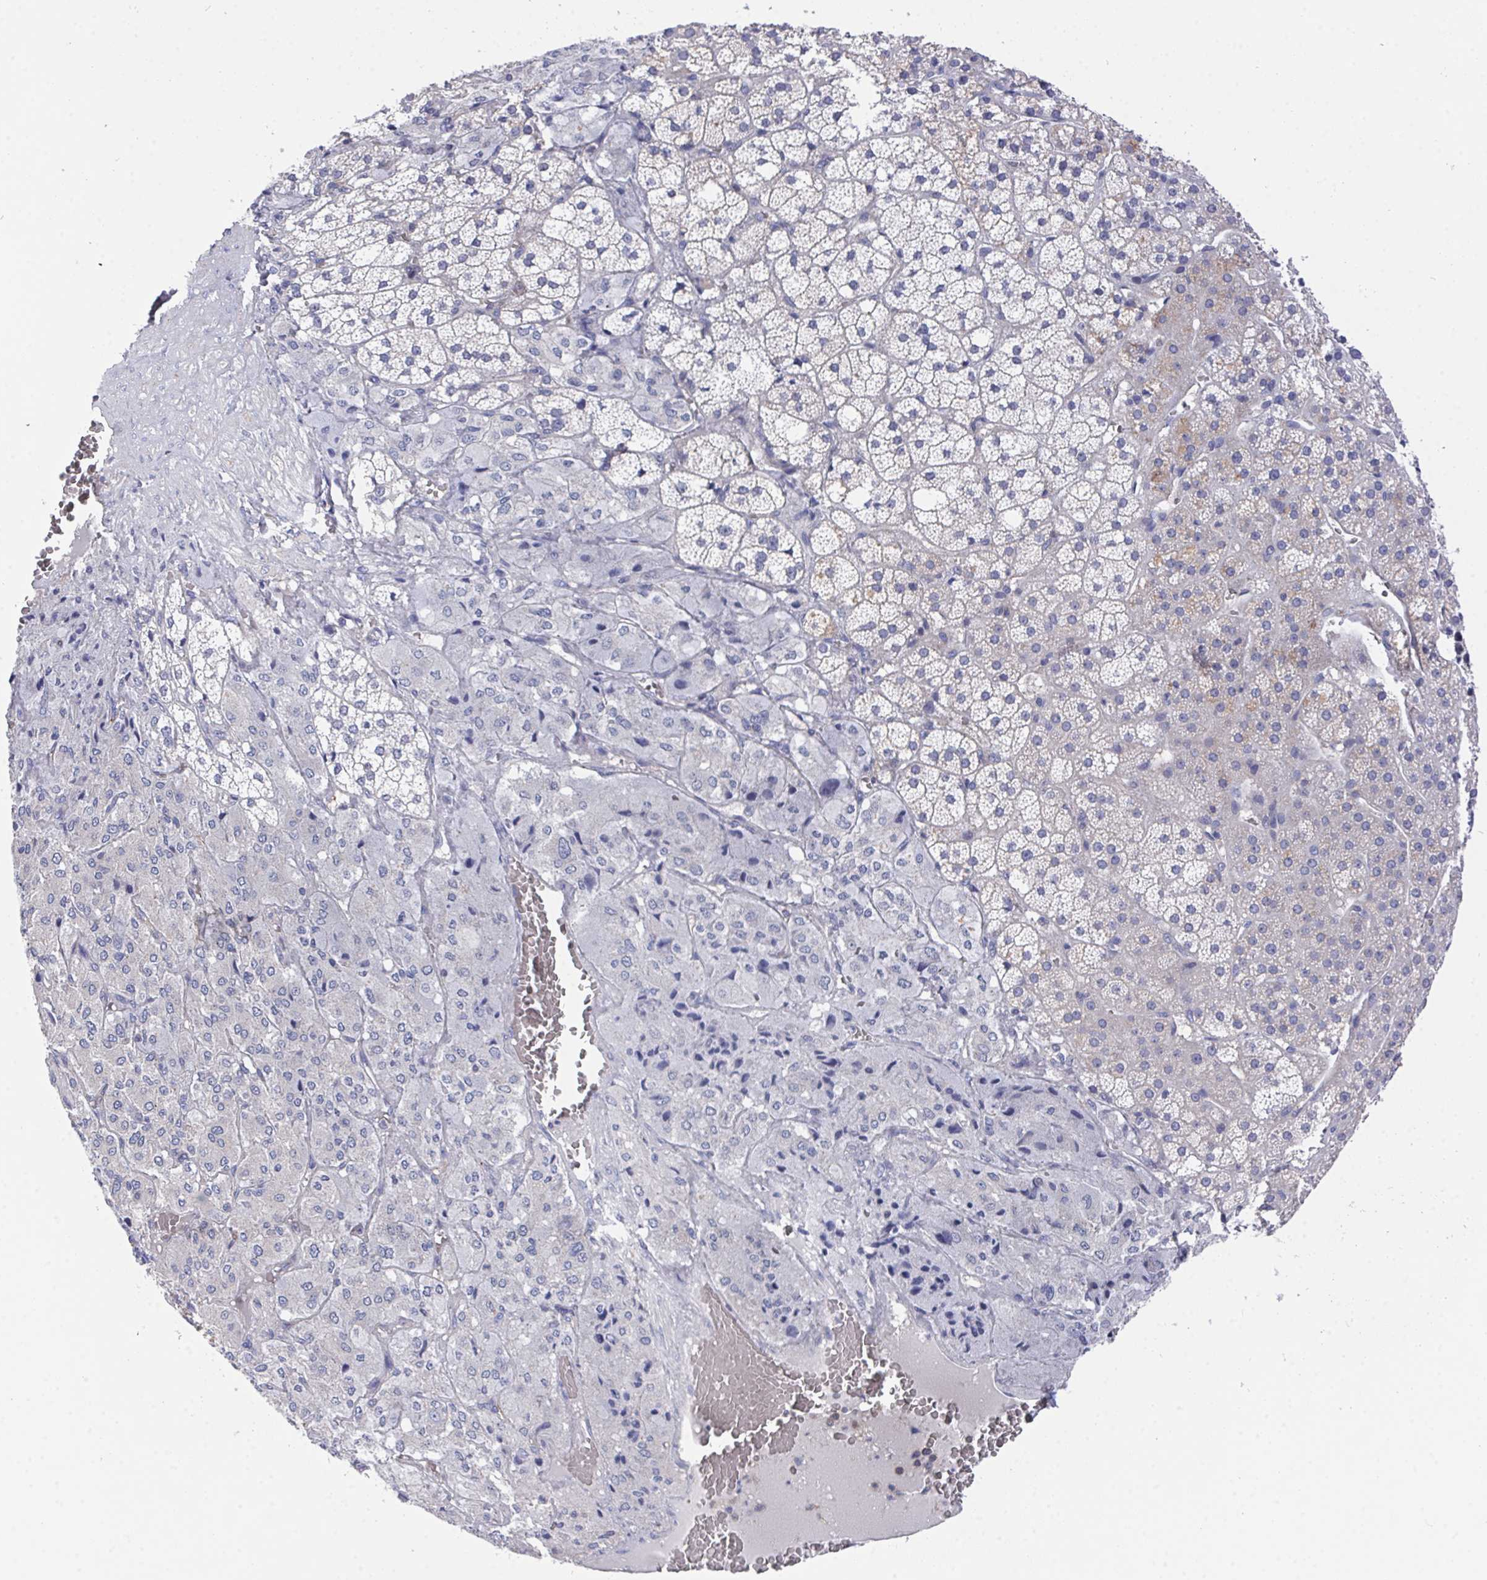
{"staining": {"intensity": "negative", "quantity": "none", "location": "none"}, "tissue": "adrenal gland", "cell_type": "Glandular cells", "image_type": "normal", "snomed": [{"axis": "morphology", "description": "Normal tissue, NOS"}, {"axis": "topography", "description": "Adrenal gland"}], "caption": "Protein analysis of benign adrenal gland demonstrates no significant expression in glandular cells. (Stains: DAB (3,3'-diaminobenzidine) immunohistochemistry (IHC) with hematoxylin counter stain, Microscopy: brightfield microscopy at high magnification).", "gene": "PRG3", "patient": {"sex": "male", "age": 53}}